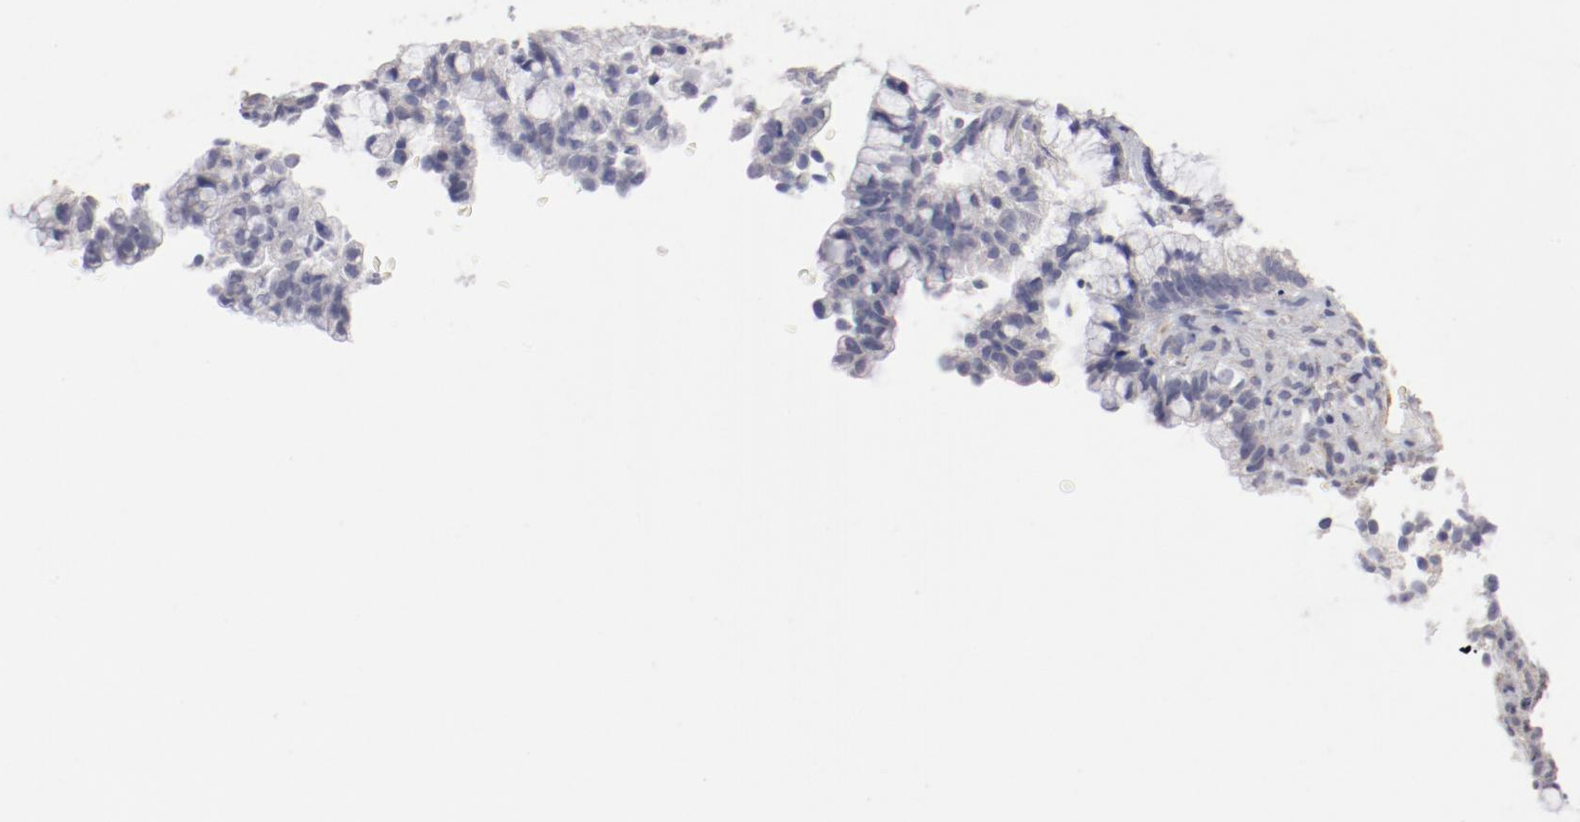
{"staining": {"intensity": "negative", "quantity": "none", "location": "none"}, "tissue": "cervical cancer", "cell_type": "Tumor cells", "image_type": "cancer", "snomed": [{"axis": "morphology", "description": "Adenocarcinoma, NOS"}, {"axis": "topography", "description": "Cervix"}], "caption": "Tumor cells are negative for brown protein staining in cervical cancer. (Brightfield microscopy of DAB (3,3'-diaminobenzidine) immunohistochemistry (IHC) at high magnification).", "gene": "LAX1", "patient": {"sex": "female", "age": 44}}